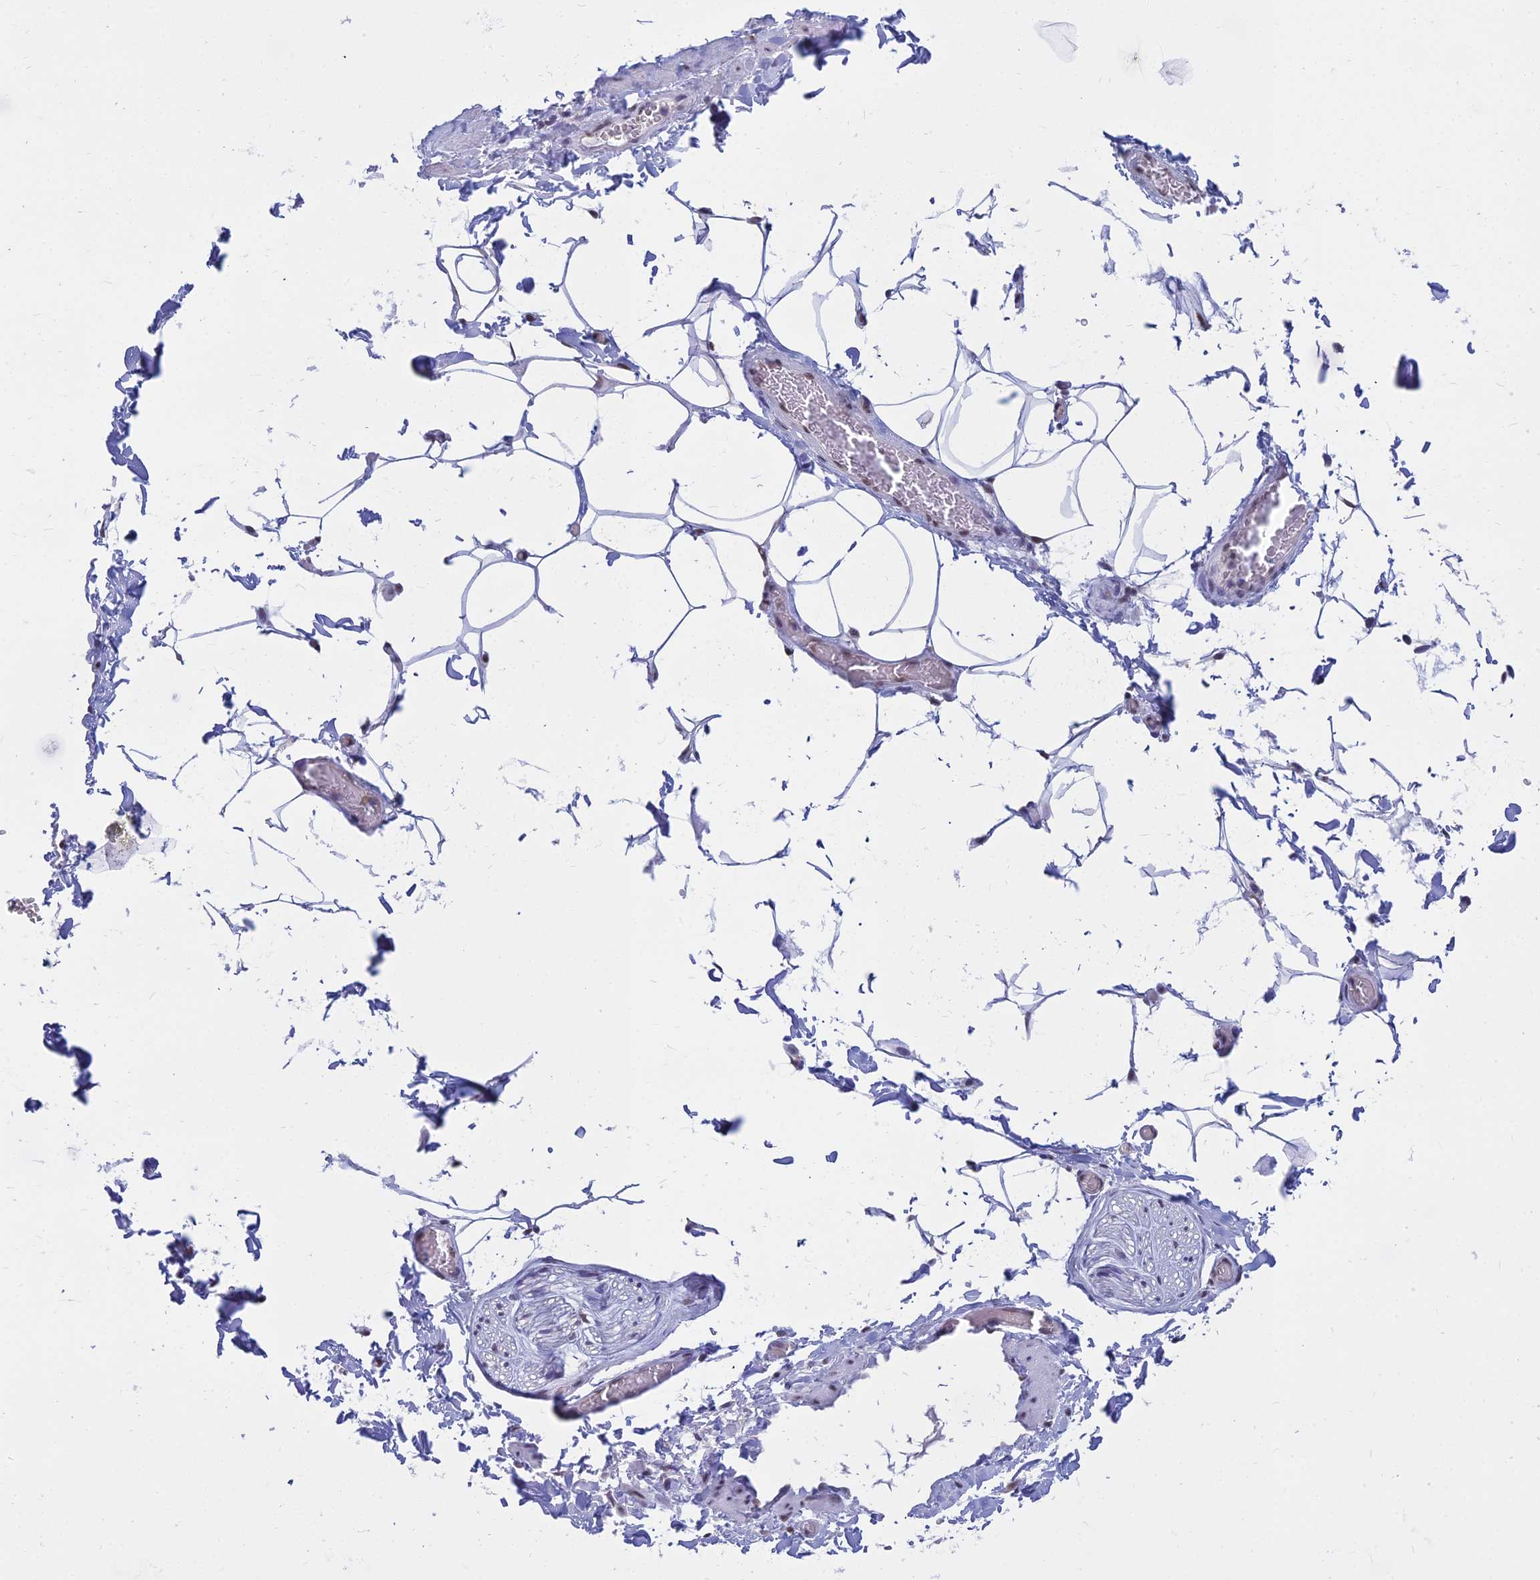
{"staining": {"intensity": "negative", "quantity": "none", "location": "none"}, "tissue": "adipose tissue", "cell_type": "Adipocytes", "image_type": "normal", "snomed": [{"axis": "morphology", "description": "Normal tissue, NOS"}, {"axis": "topography", "description": "Soft tissue"}, {"axis": "topography", "description": "Adipose tissue"}, {"axis": "topography", "description": "Vascular tissue"}, {"axis": "topography", "description": "Peripheral nerve tissue"}], "caption": "Adipocytes show no significant expression in unremarkable adipose tissue. (Stains: DAB (3,3'-diaminobenzidine) IHC with hematoxylin counter stain, Microscopy: brightfield microscopy at high magnification).", "gene": "SRSF7", "patient": {"sex": "male", "age": 46}}